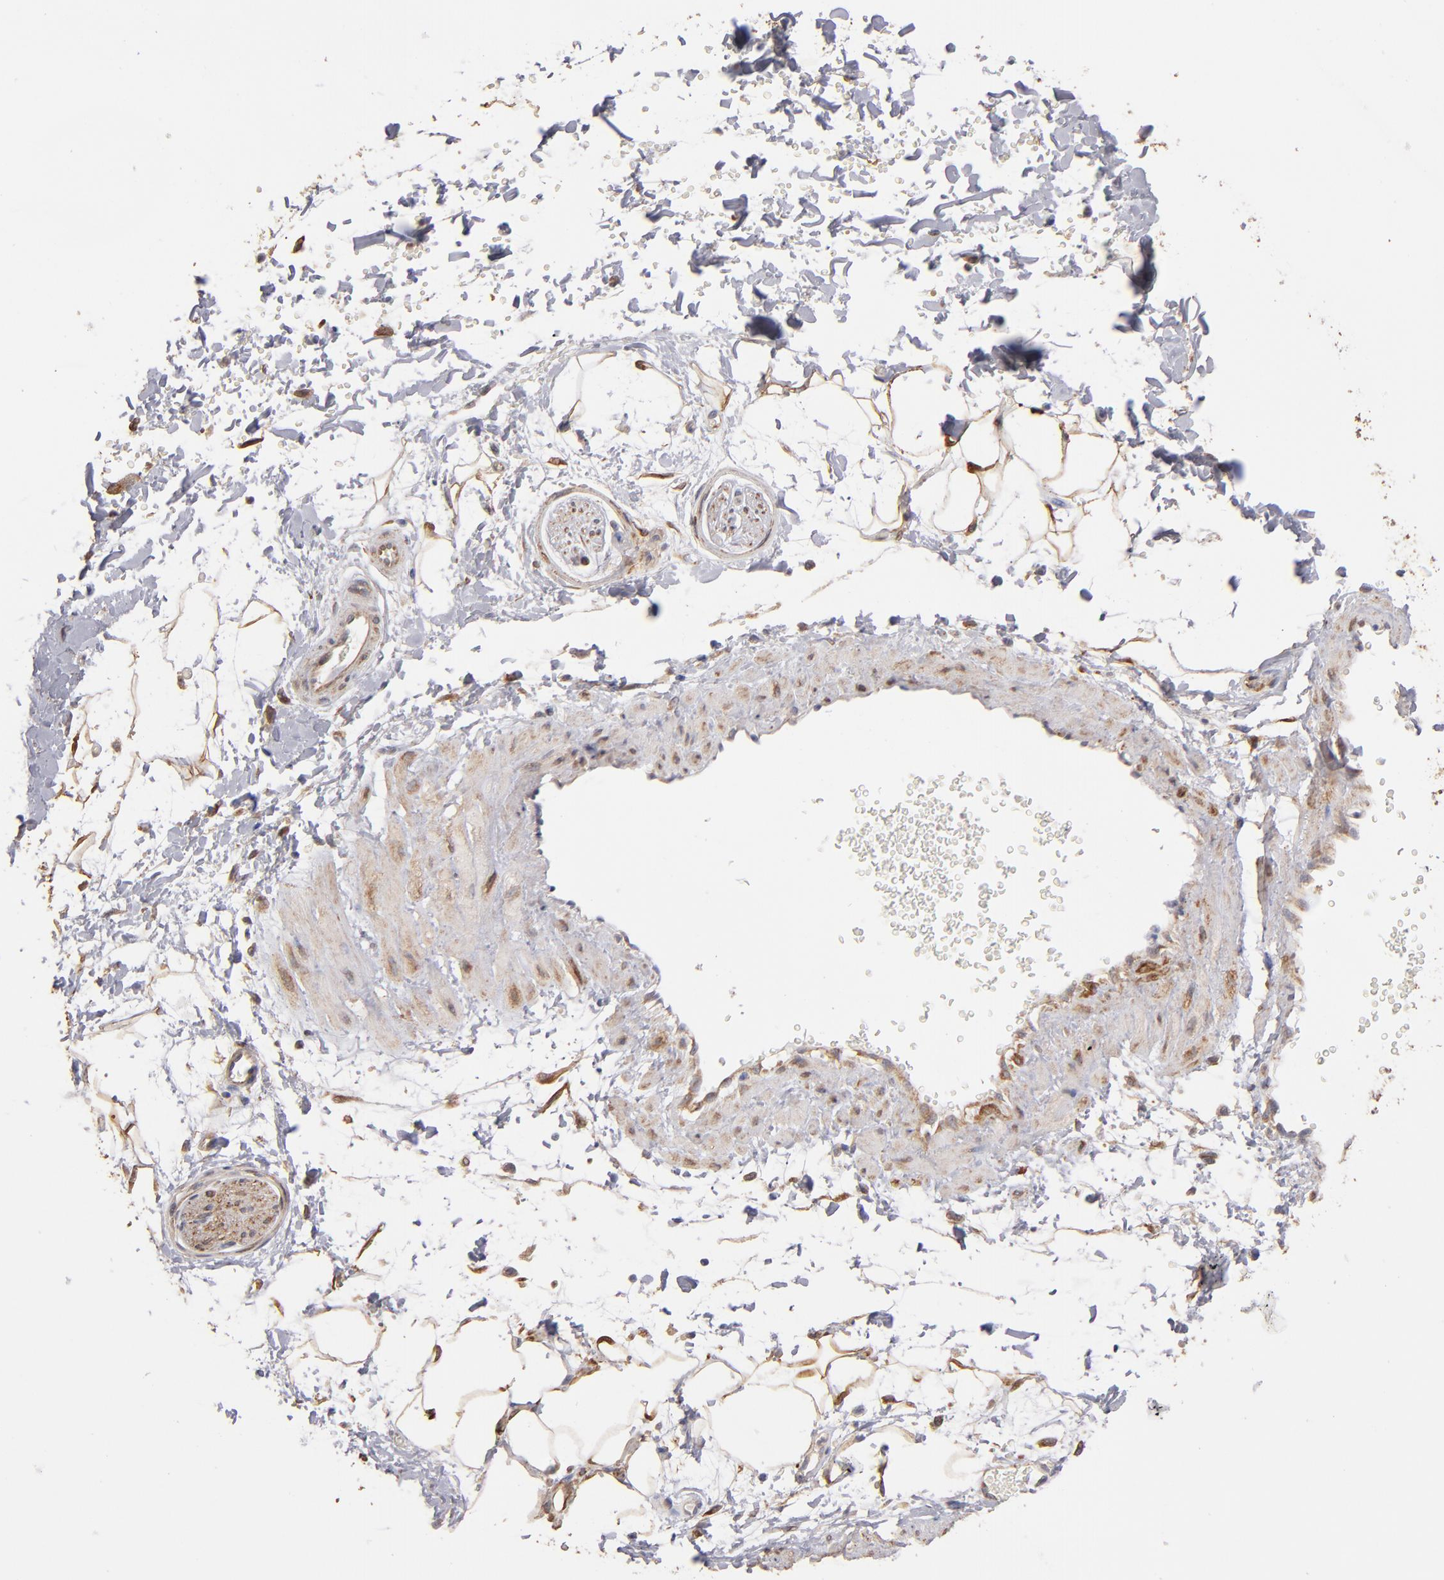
{"staining": {"intensity": "moderate", "quantity": ">75%", "location": "cytoplasmic/membranous"}, "tissue": "adipose tissue", "cell_type": "Adipocytes", "image_type": "normal", "snomed": [{"axis": "morphology", "description": "Normal tissue, NOS"}, {"axis": "topography", "description": "Soft tissue"}], "caption": "Adipose tissue stained with a protein marker displays moderate staining in adipocytes.", "gene": "PGRMC1", "patient": {"sex": "male", "age": 72}}